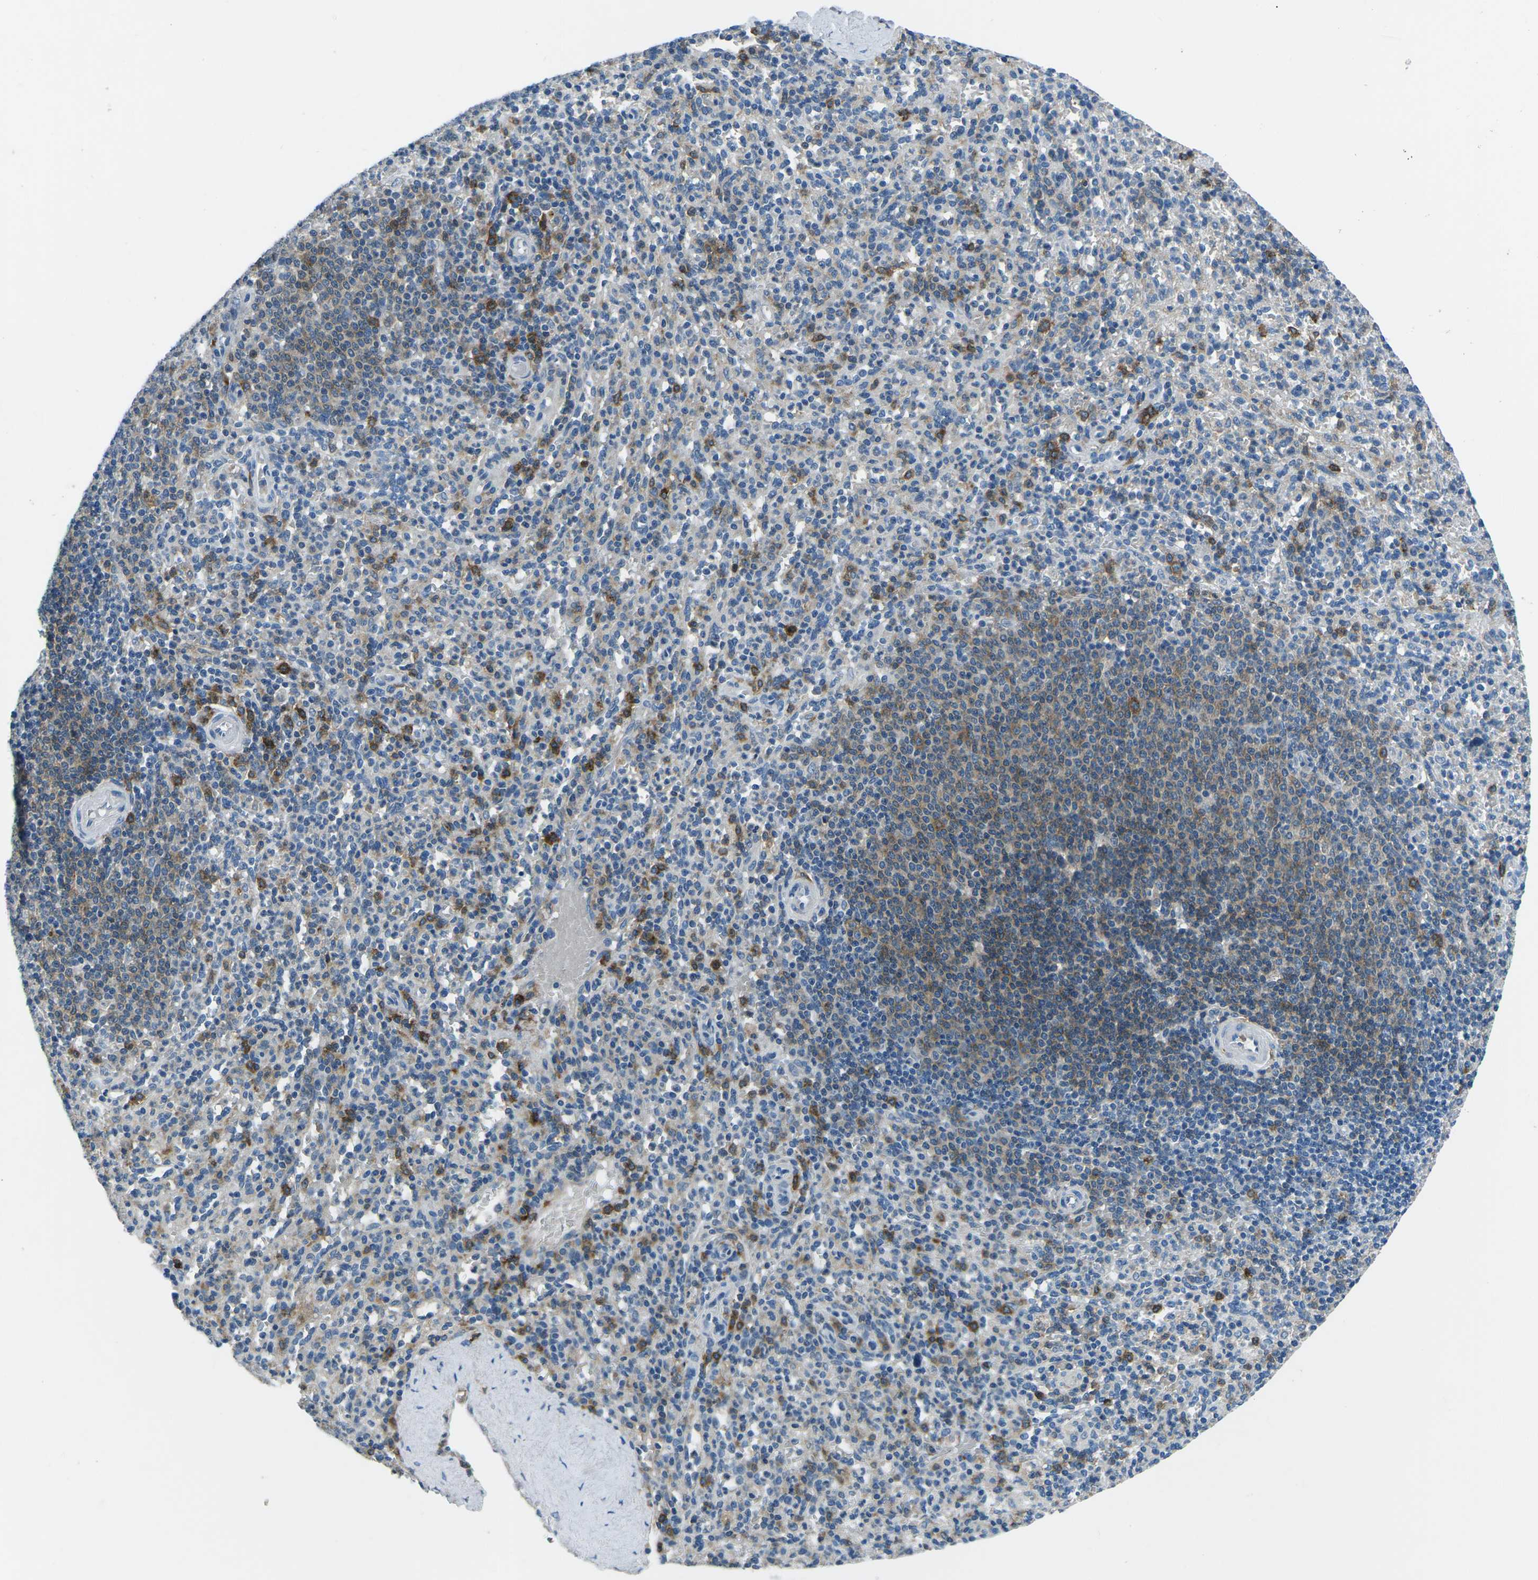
{"staining": {"intensity": "moderate", "quantity": "<25%", "location": "cytoplasmic/membranous"}, "tissue": "spleen", "cell_type": "Cells in red pulp", "image_type": "normal", "snomed": [{"axis": "morphology", "description": "Normal tissue, NOS"}, {"axis": "topography", "description": "Spleen"}], "caption": "Immunohistochemistry of benign spleen displays low levels of moderate cytoplasmic/membranous staining in about <25% of cells in red pulp.", "gene": "CD1D", "patient": {"sex": "male", "age": 36}}